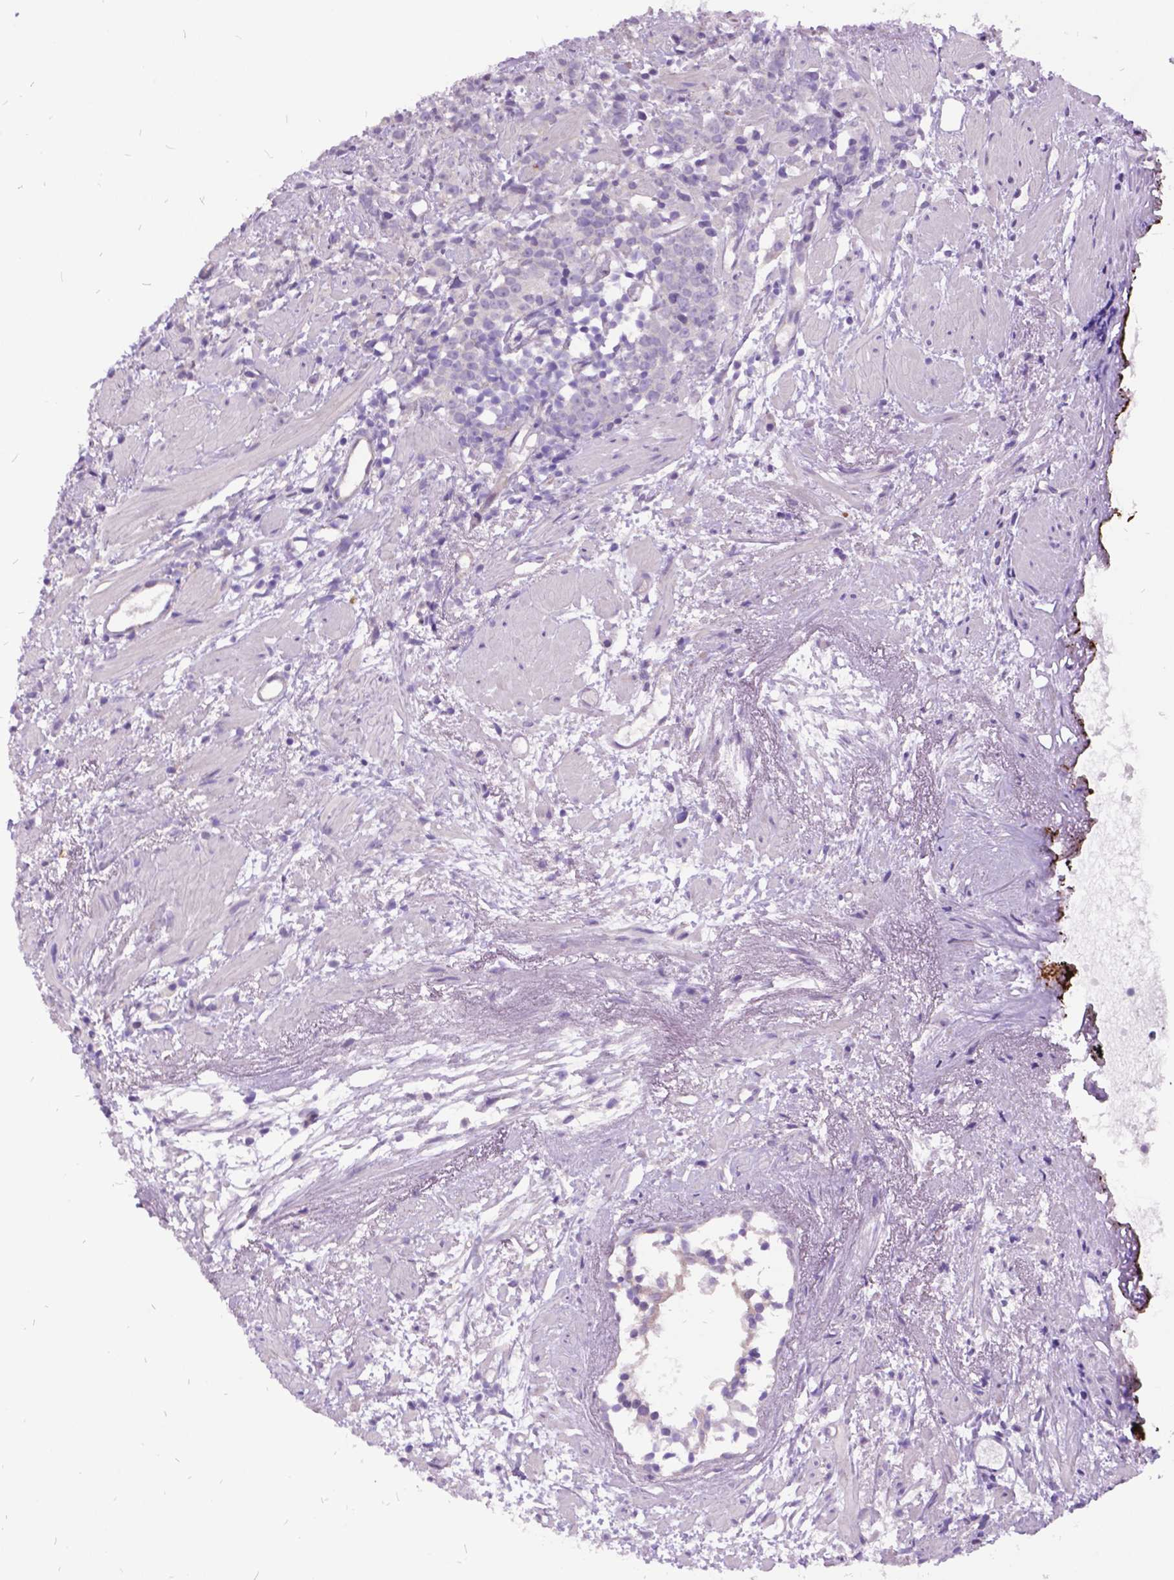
{"staining": {"intensity": "negative", "quantity": "none", "location": "none"}, "tissue": "prostate cancer", "cell_type": "Tumor cells", "image_type": "cancer", "snomed": [{"axis": "morphology", "description": "Adenocarcinoma, High grade"}, {"axis": "topography", "description": "Prostate"}], "caption": "Immunohistochemical staining of human prostate adenocarcinoma (high-grade) displays no significant positivity in tumor cells. (Stains: DAB immunohistochemistry with hematoxylin counter stain, Microscopy: brightfield microscopy at high magnification).", "gene": "GRB7", "patient": {"sex": "male", "age": 83}}